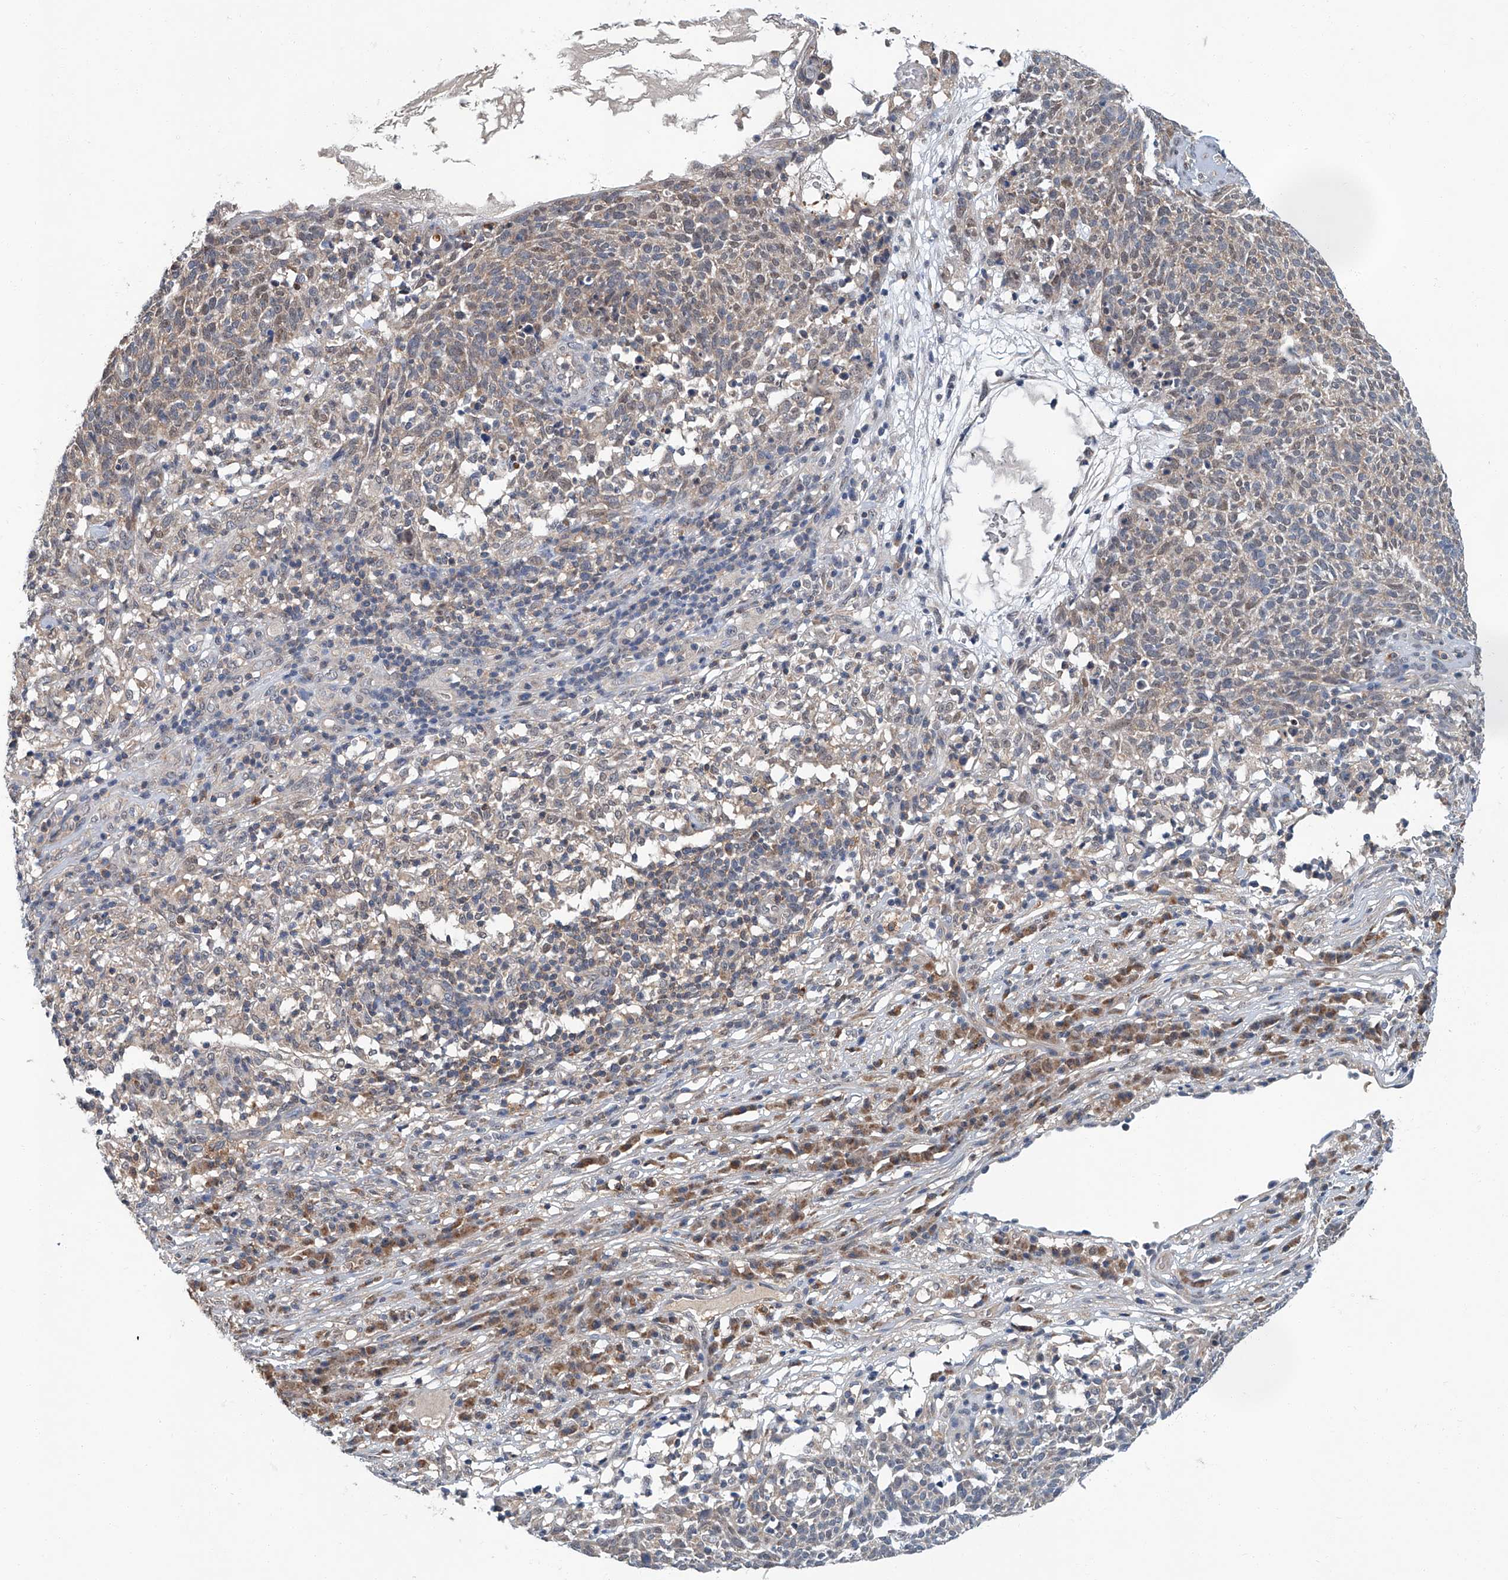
{"staining": {"intensity": "weak", "quantity": "<25%", "location": "cytoplasmic/membranous"}, "tissue": "skin cancer", "cell_type": "Tumor cells", "image_type": "cancer", "snomed": [{"axis": "morphology", "description": "Squamous cell carcinoma, NOS"}, {"axis": "topography", "description": "Skin"}], "caption": "A high-resolution histopathology image shows immunohistochemistry (IHC) staining of skin cancer, which reveals no significant positivity in tumor cells.", "gene": "CLK1", "patient": {"sex": "female", "age": 90}}